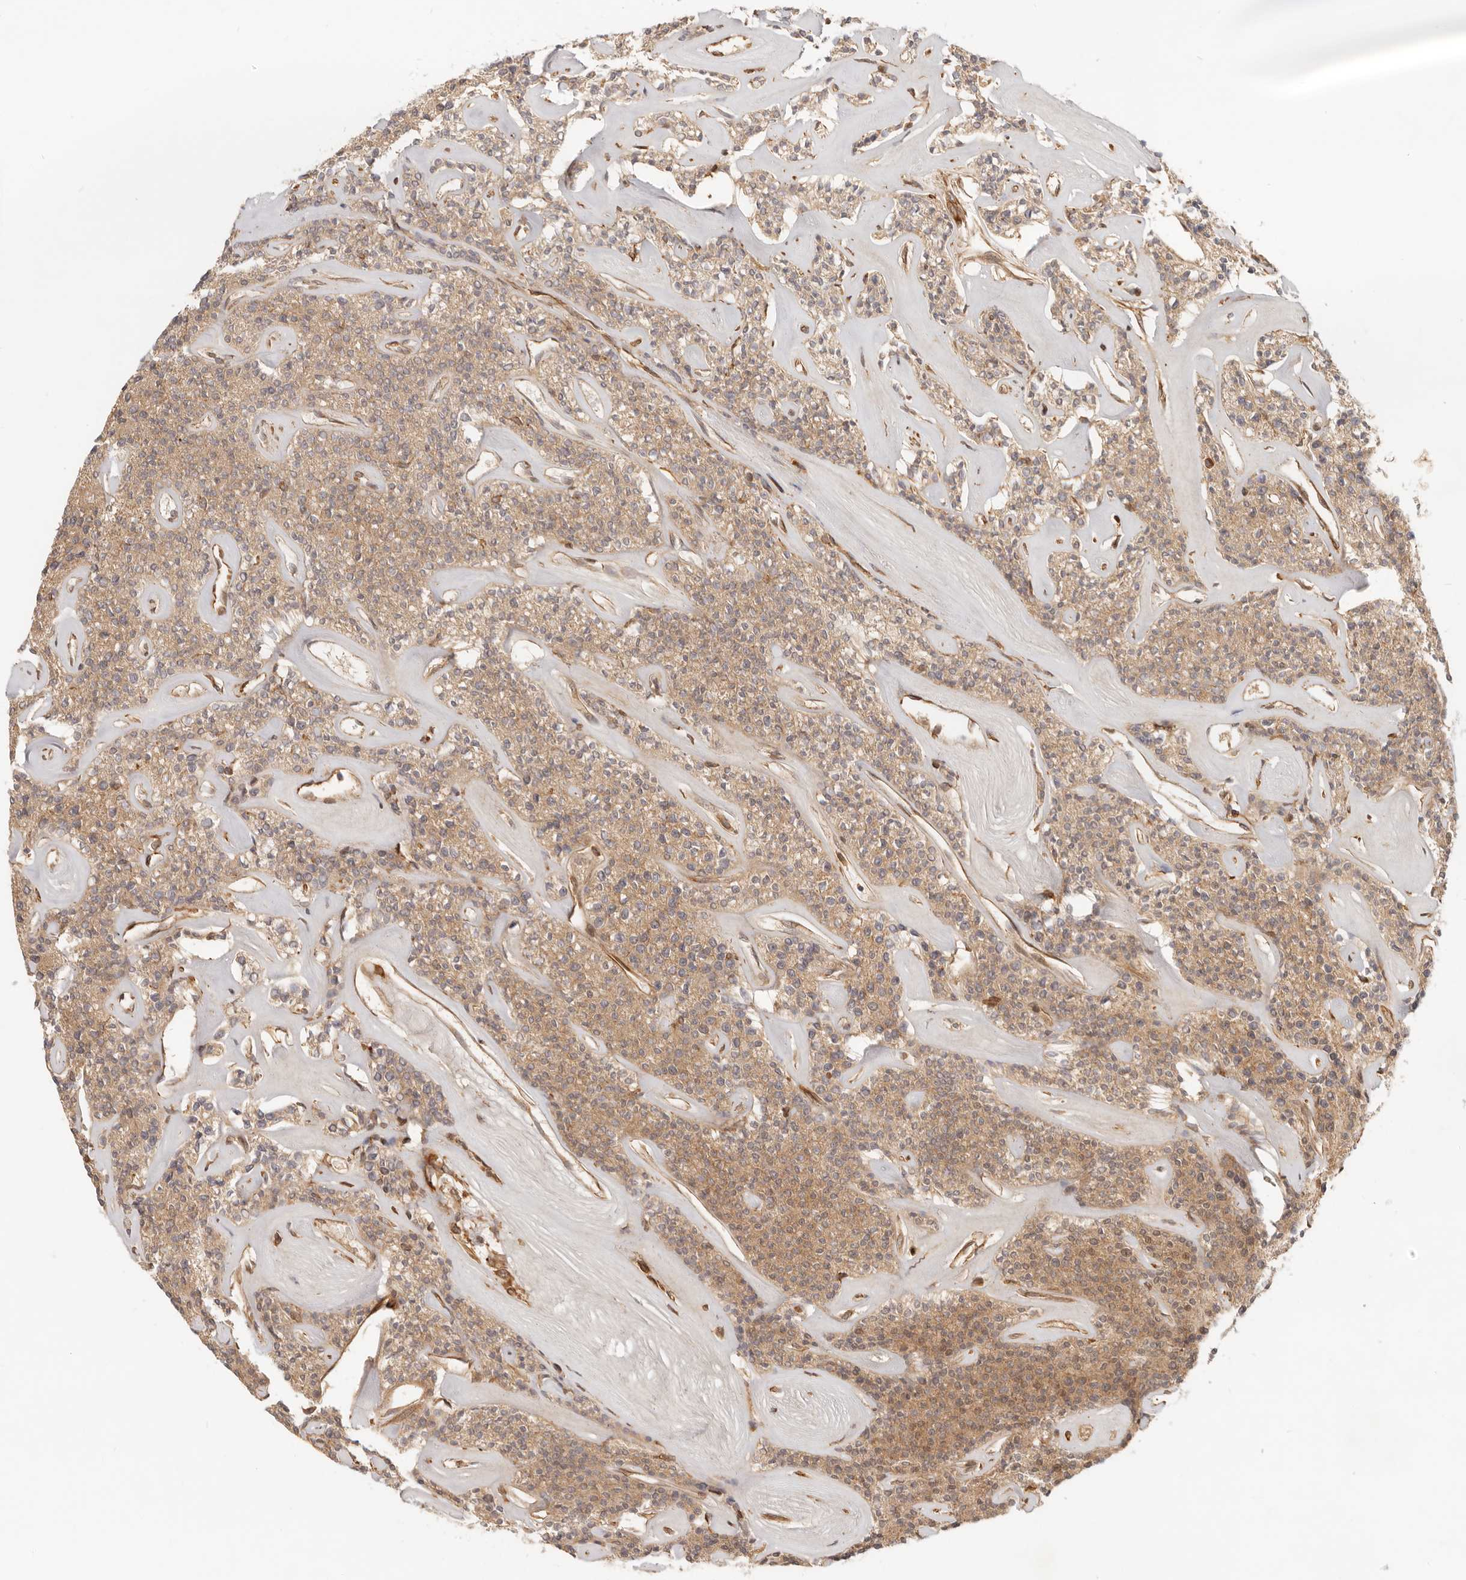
{"staining": {"intensity": "moderate", "quantity": ">75%", "location": "cytoplasmic/membranous"}, "tissue": "parathyroid gland", "cell_type": "Glandular cells", "image_type": "normal", "snomed": [{"axis": "morphology", "description": "Normal tissue, NOS"}, {"axis": "topography", "description": "Parathyroid gland"}], "caption": "Protein staining of unremarkable parathyroid gland shows moderate cytoplasmic/membranous staining in about >75% of glandular cells. (DAB IHC, brown staining for protein, blue staining for nuclei).", "gene": "UFSP1", "patient": {"sex": "male", "age": 46}}